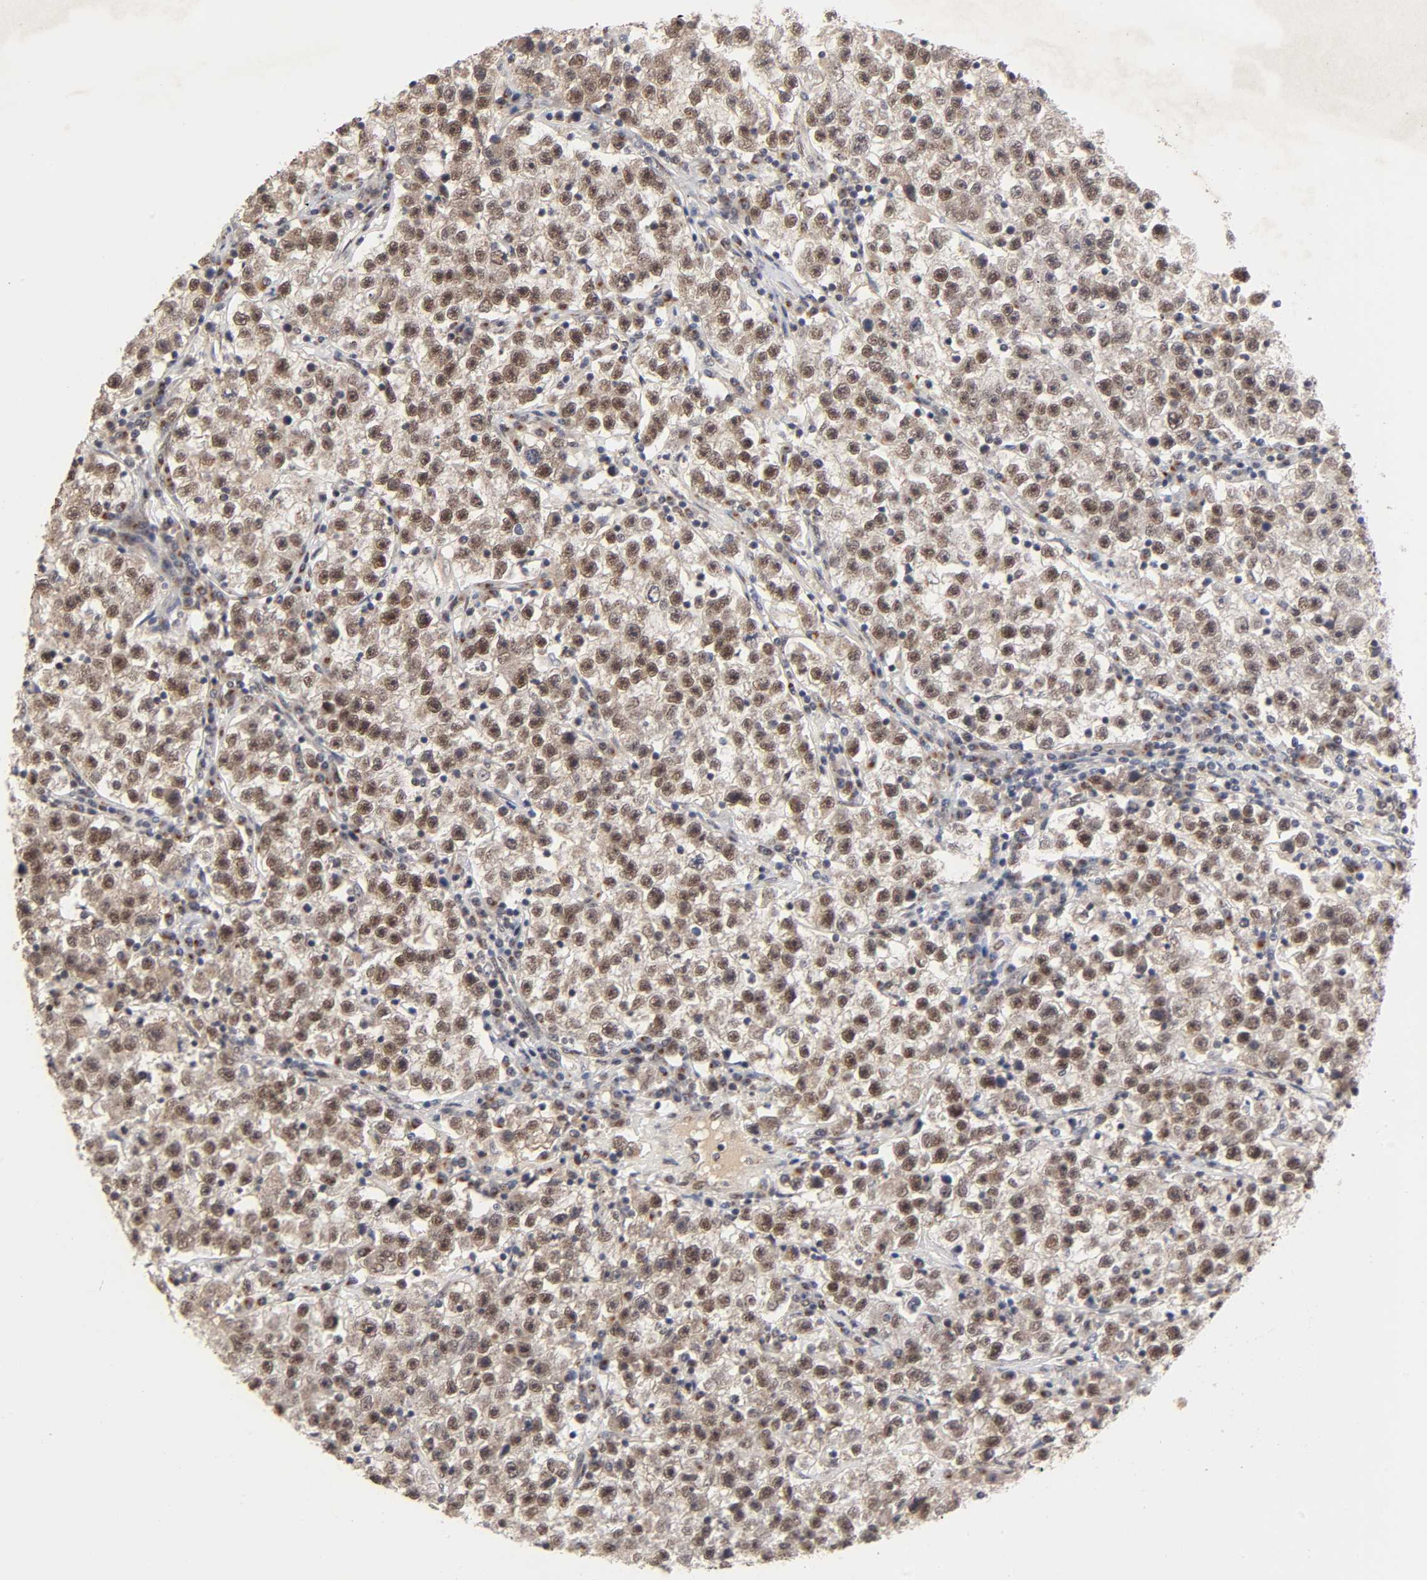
{"staining": {"intensity": "strong", "quantity": ">75%", "location": "cytoplasmic/membranous,nuclear"}, "tissue": "testis cancer", "cell_type": "Tumor cells", "image_type": "cancer", "snomed": [{"axis": "morphology", "description": "Seminoma, NOS"}, {"axis": "topography", "description": "Testis"}], "caption": "High-power microscopy captured an immunohistochemistry (IHC) micrograph of seminoma (testis), revealing strong cytoplasmic/membranous and nuclear staining in about >75% of tumor cells.", "gene": "EP300", "patient": {"sex": "male", "age": 22}}